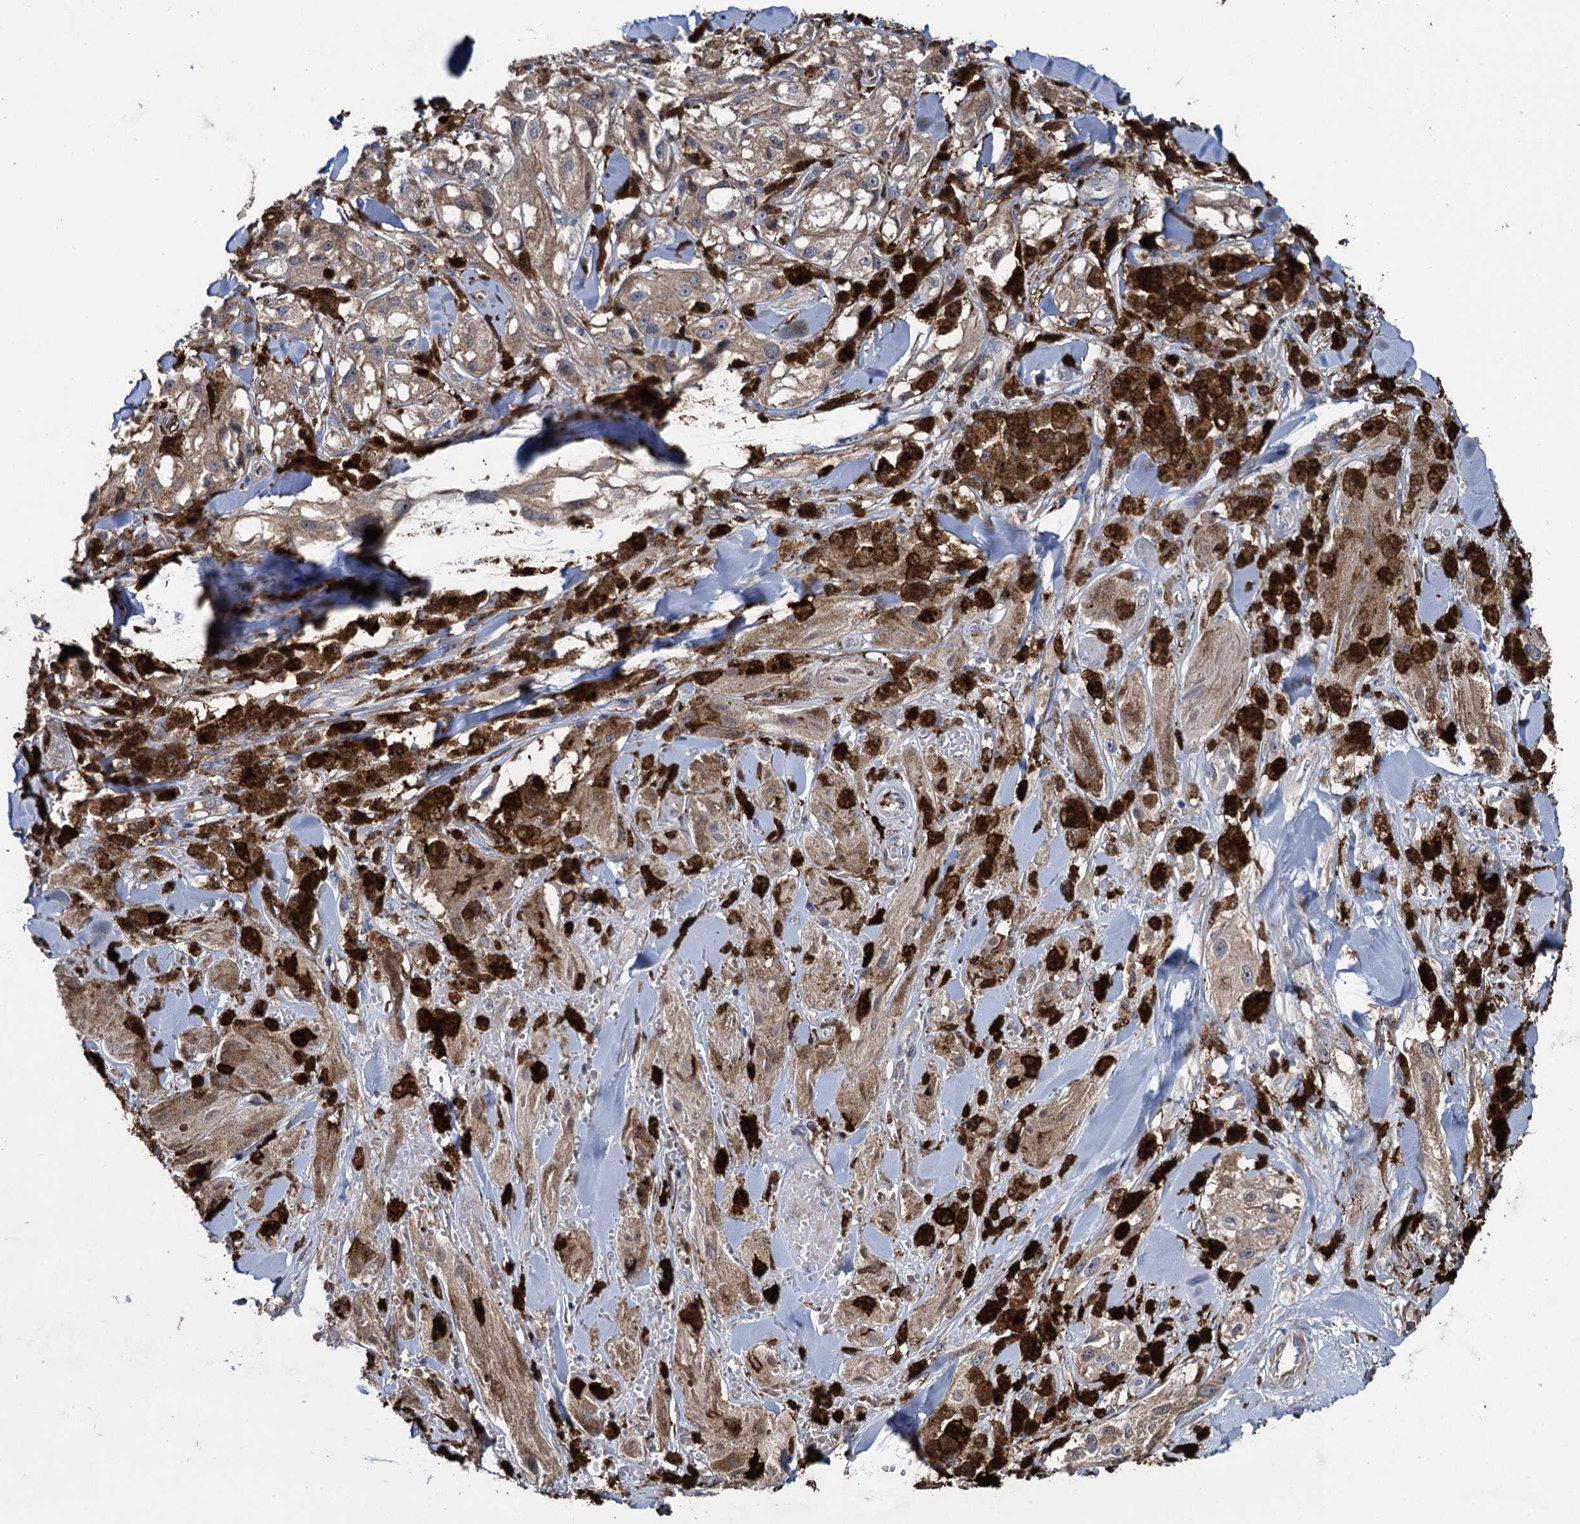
{"staining": {"intensity": "moderate", "quantity": ">75%", "location": "cytoplasmic/membranous"}, "tissue": "melanoma", "cell_type": "Tumor cells", "image_type": "cancer", "snomed": [{"axis": "morphology", "description": "Malignant melanoma, NOS"}, {"axis": "topography", "description": "Skin"}], "caption": "A photomicrograph showing moderate cytoplasmic/membranous positivity in approximately >75% of tumor cells in melanoma, as visualized by brown immunohistochemical staining.", "gene": "FABP5", "patient": {"sex": "male", "age": 88}}